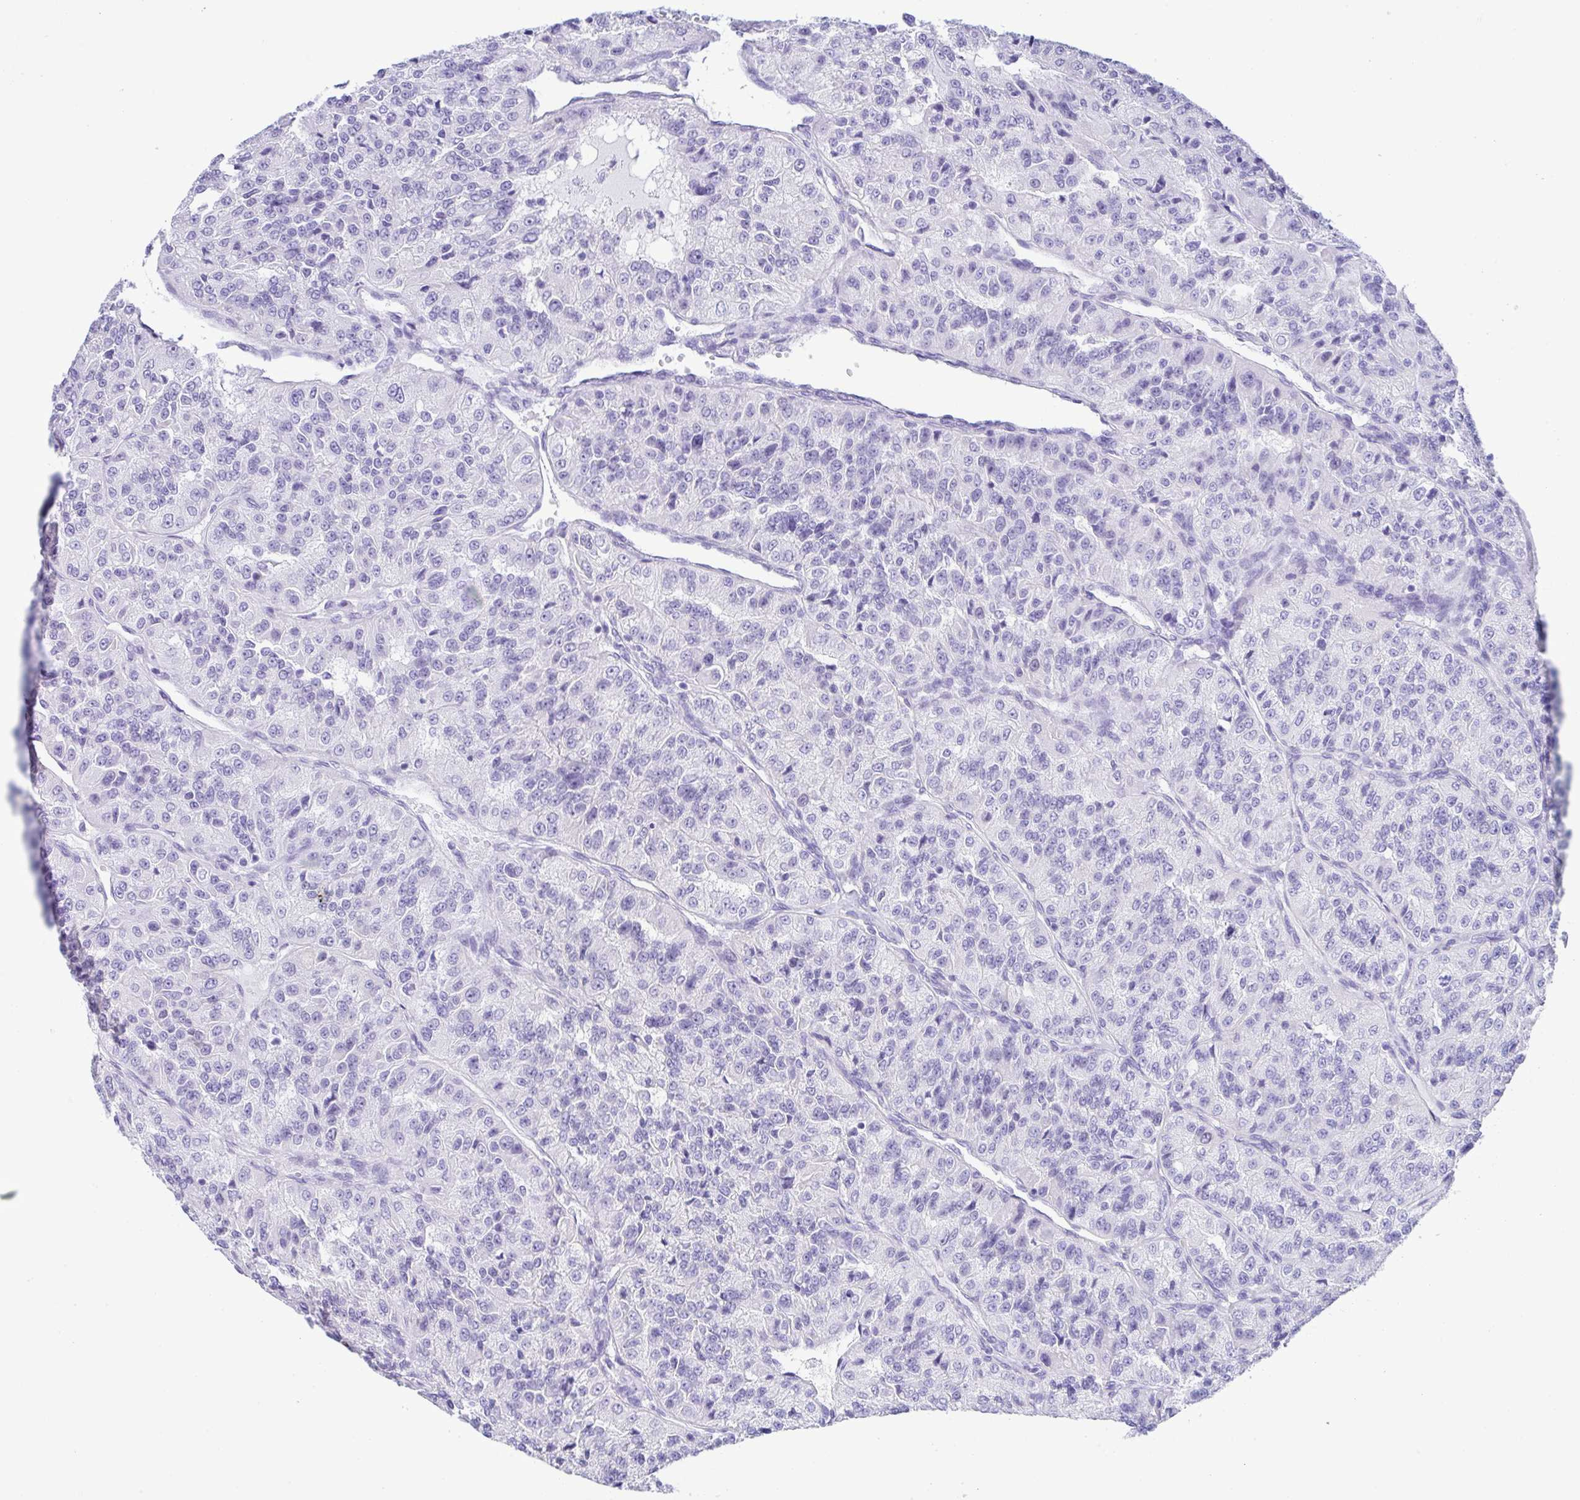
{"staining": {"intensity": "negative", "quantity": "none", "location": "none"}, "tissue": "renal cancer", "cell_type": "Tumor cells", "image_type": "cancer", "snomed": [{"axis": "morphology", "description": "Adenocarcinoma, NOS"}, {"axis": "topography", "description": "Kidney"}], "caption": "IHC image of human adenocarcinoma (renal) stained for a protein (brown), which displays no positivity in tumor cells.", "gene": "RRM2", "patient": {"sex": "female", "age": 63}}